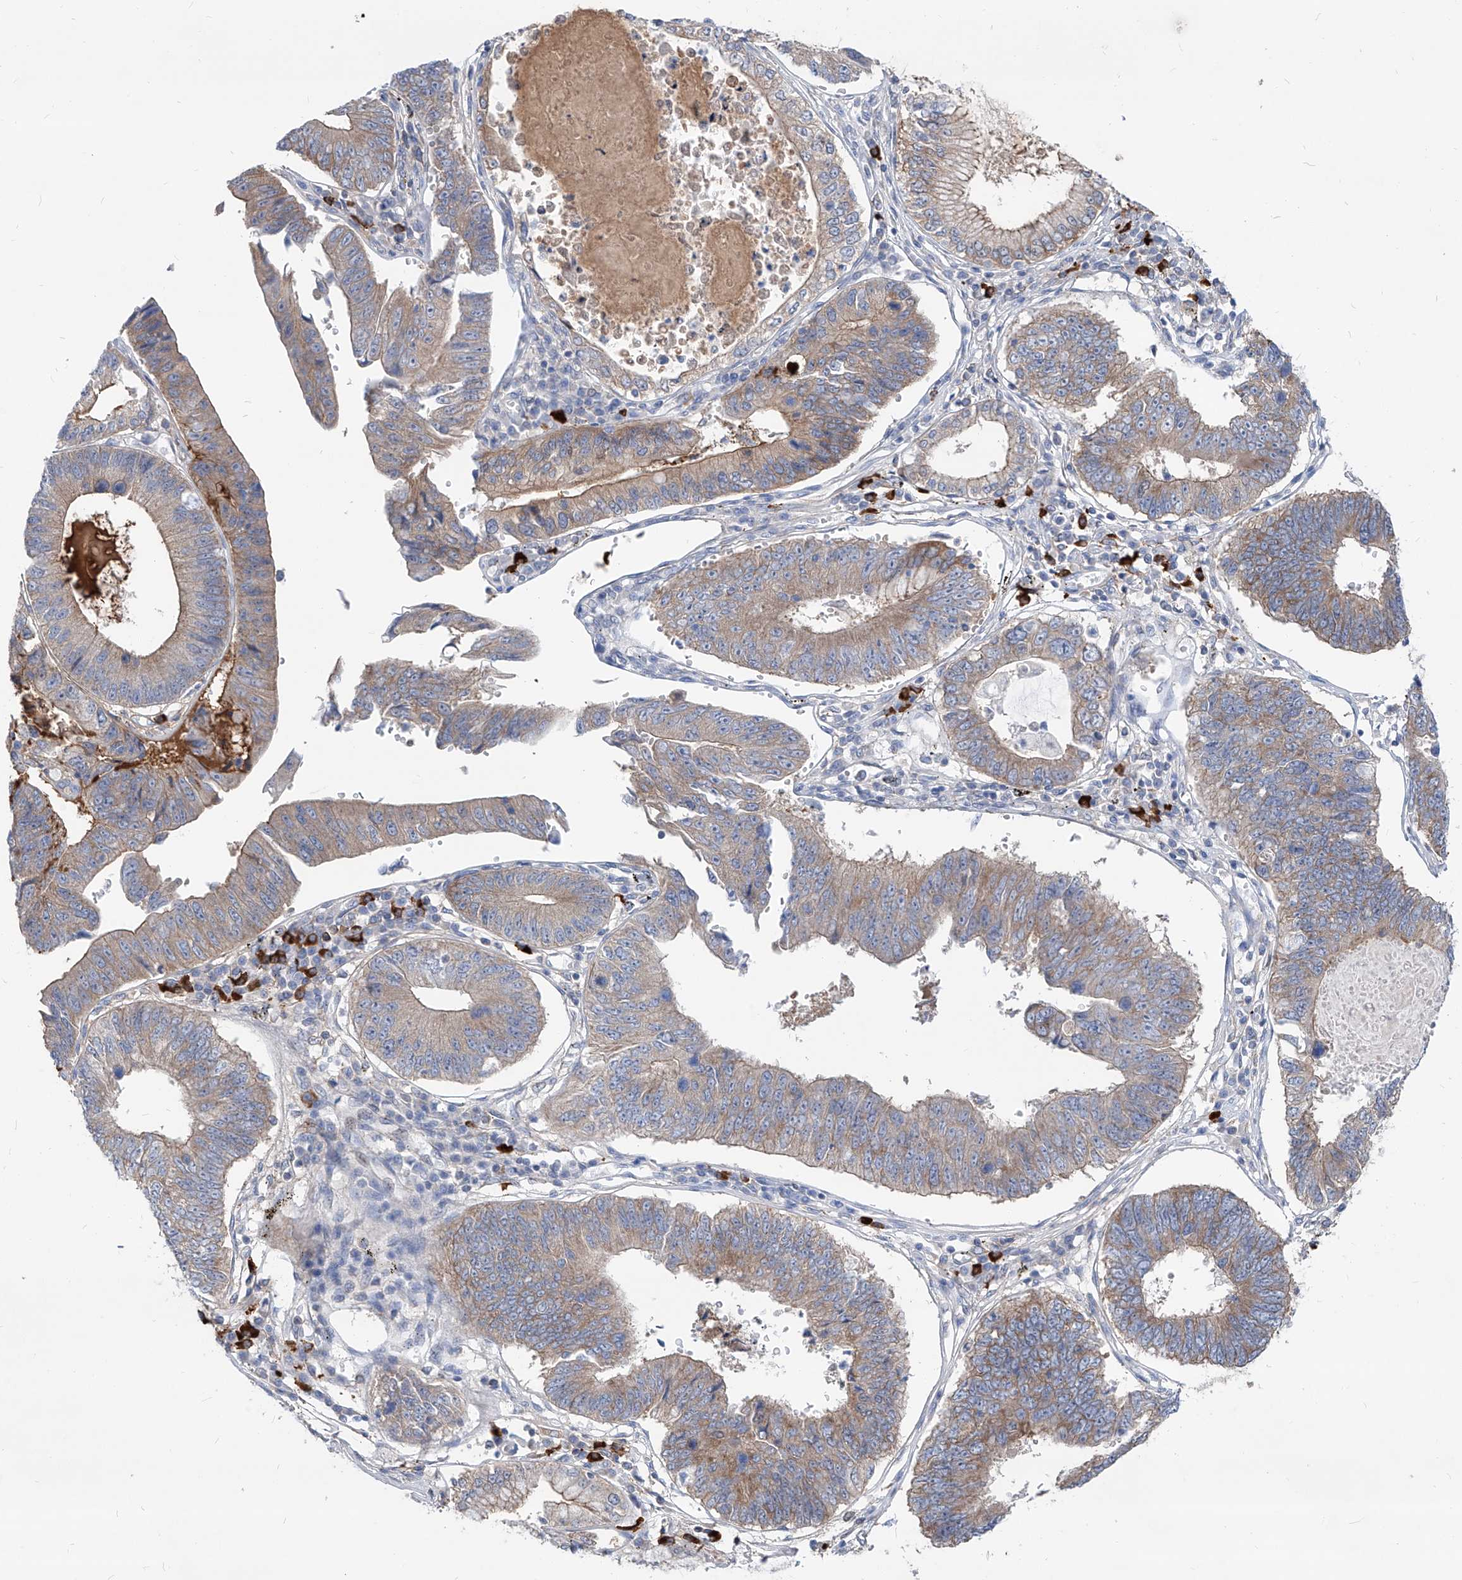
{"staining": {"intensity": "moderate", "quantity": ">75%", "location": "cytoplasmic/membranous"}, "tissue": "stomach cancer", "cell_type": "Tumor cells", "image_type": "cancer", "snomed": [{"axis": "morphology", "description": "Adenocarcinoma, NOS"}, {"axis": "topography", "description": "Stomach"}], "caption": "A medium amount of moderate cytoplasmic/membranous staining is appreciated in about >75% of tumor cells in stomach adenocarcinoma tissue.", "gene": "AKAP10", "patient": {"sex": "male", "age": 59}}